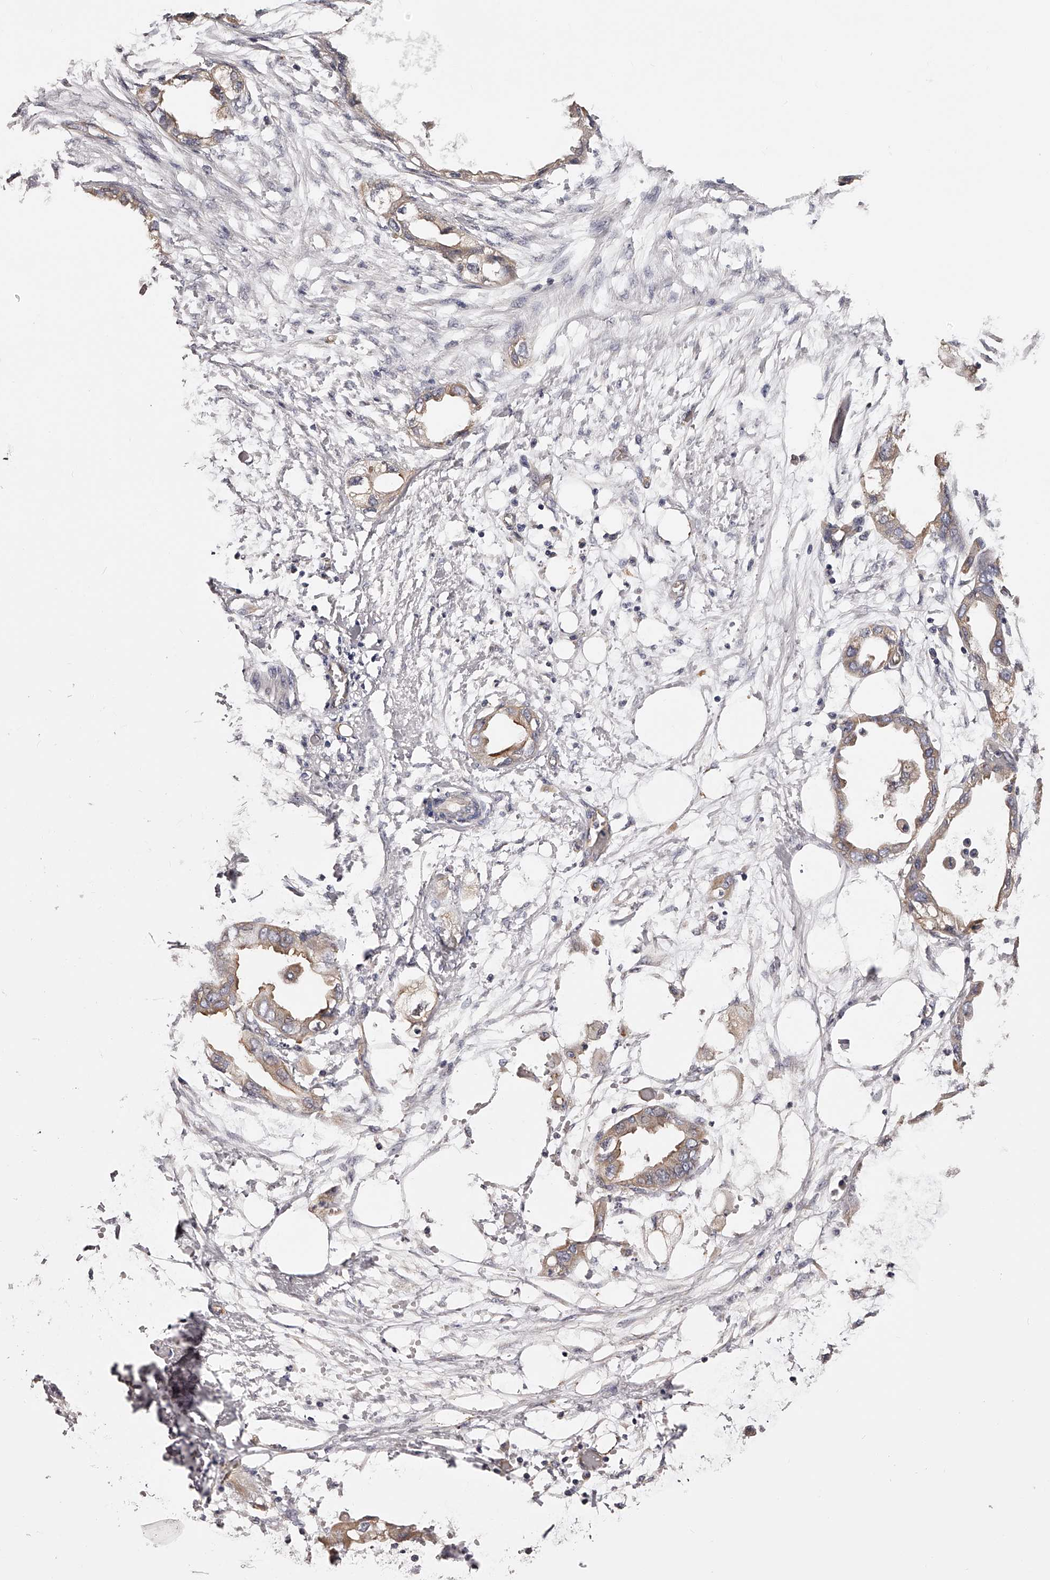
{"staining": {"intensity": "weak", "quantity": "25%-75%", "location": "cytoplasmic/membranous"}, "tissue": "endometrial cancer", "cell_type": "Tumor cells", "image_type": "cancer", "snomed": [{"axis": "morphology", "description": "Adenocarcinoma, NOS"}, {"axis": "morphology", "description": "Adenocarcinoma, metastatic, NOS"}, {"axis": "topography", "description": "Adipose tissue"}, {"axis": "topography", "description": "Endometrium"}], "caption": "Approximately 25%-75% of tumor cells in endometrial cancer exhibit weak cytoplasmic/membranous protein expression as visualized by brown immunohistochemical staining.", "gene": "LTV1", "patient": {"sex": "female", "age": 67}}